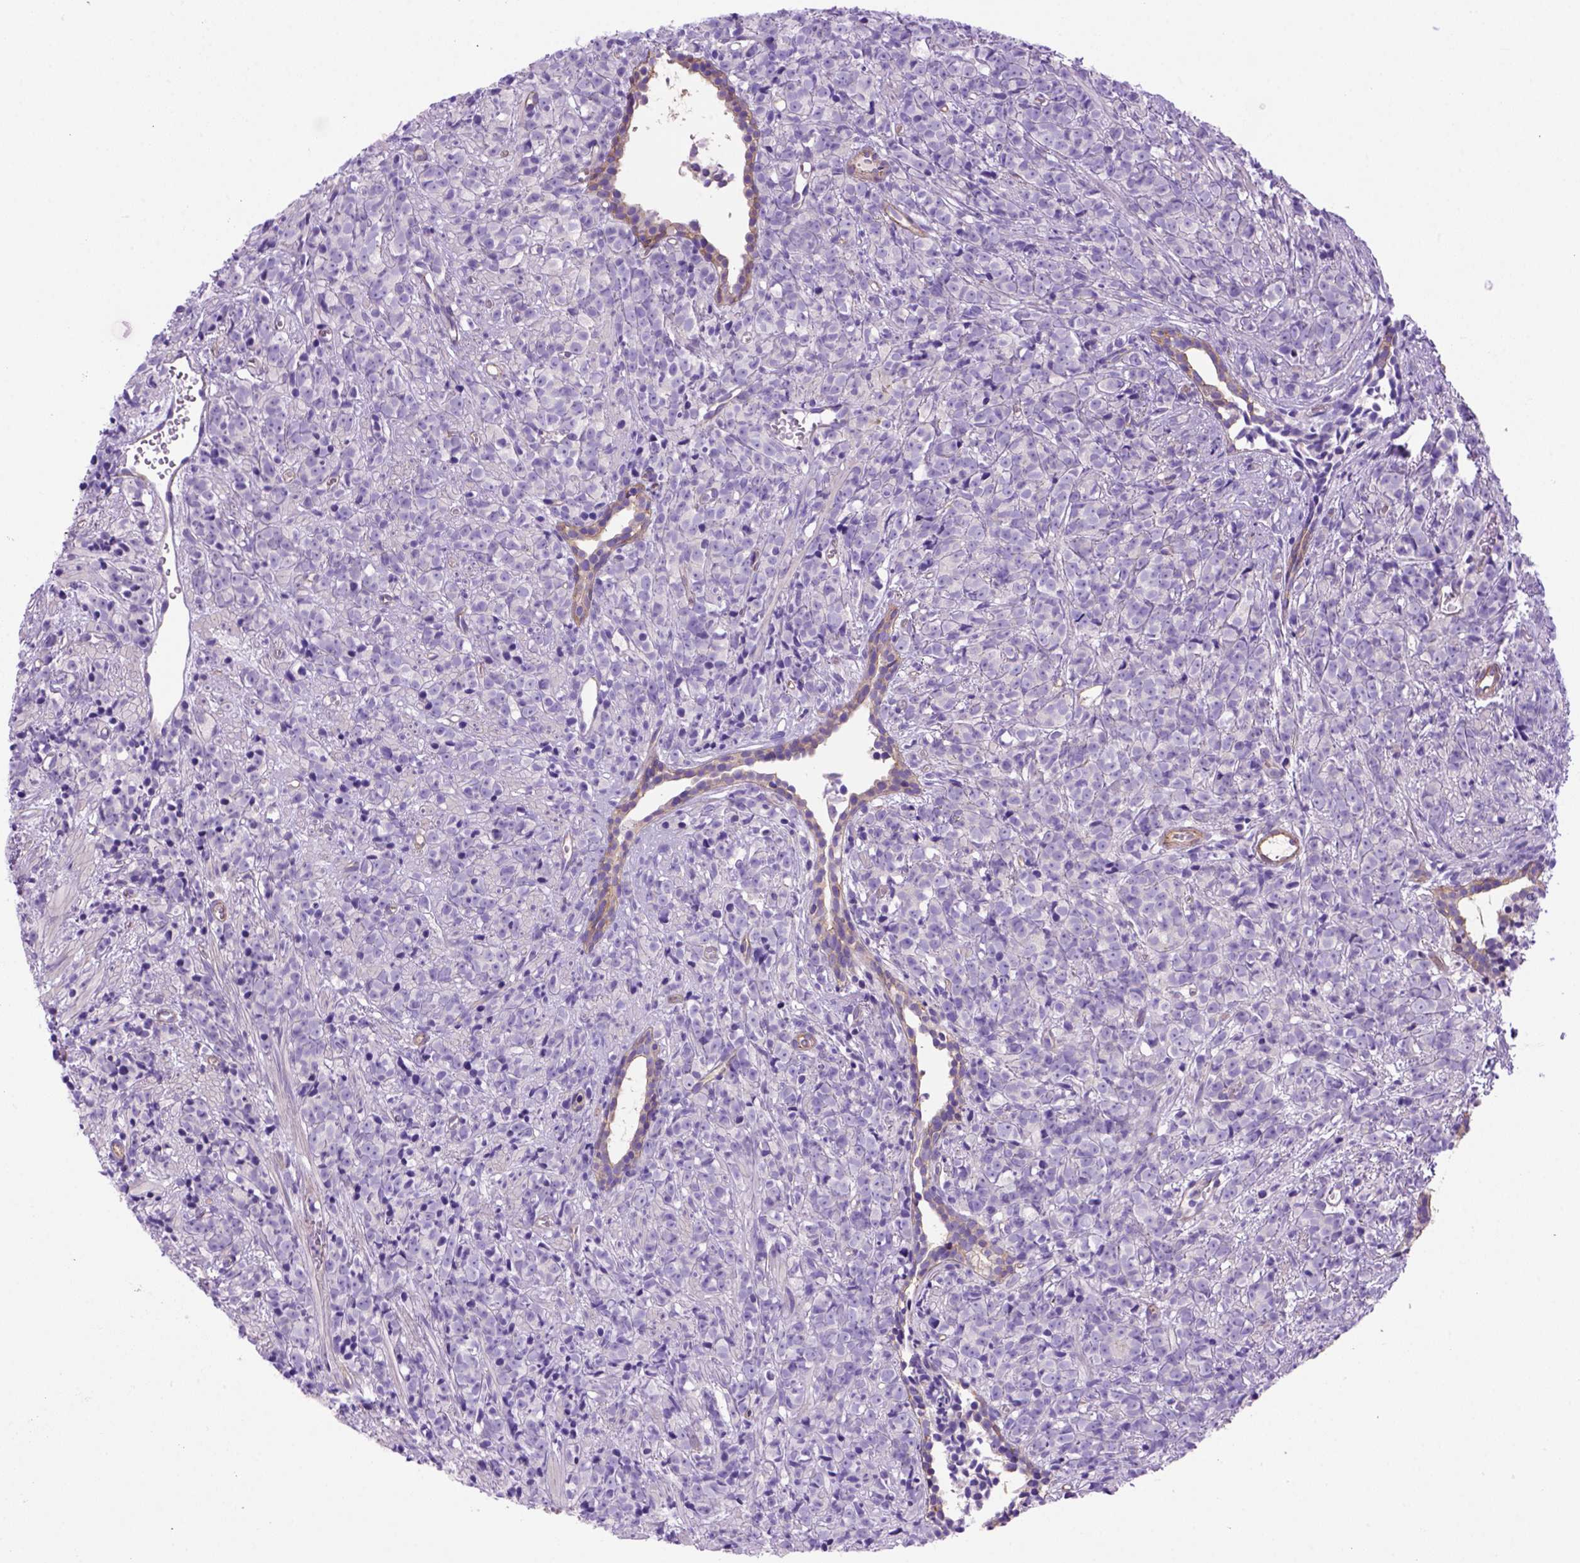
{"staining": {"intensity": "negative", "quantity": "none", "location": "none"}, "tissue": "prostate cancer", "cell_type": "Tumor cells", "image_type": "cancer", "snomed": [{"axis": "morphology", "description": "Adenocarcinoma, High grade"}, {"axis": "topography", "description": "Prostate"}], "caption": "An IHC photomicrograph of prostate cancer is shown. There is no staining in tumor cells of prostate cancer.", "gene": "PEX12", "patient": {"sex": "male", "age": 81}}